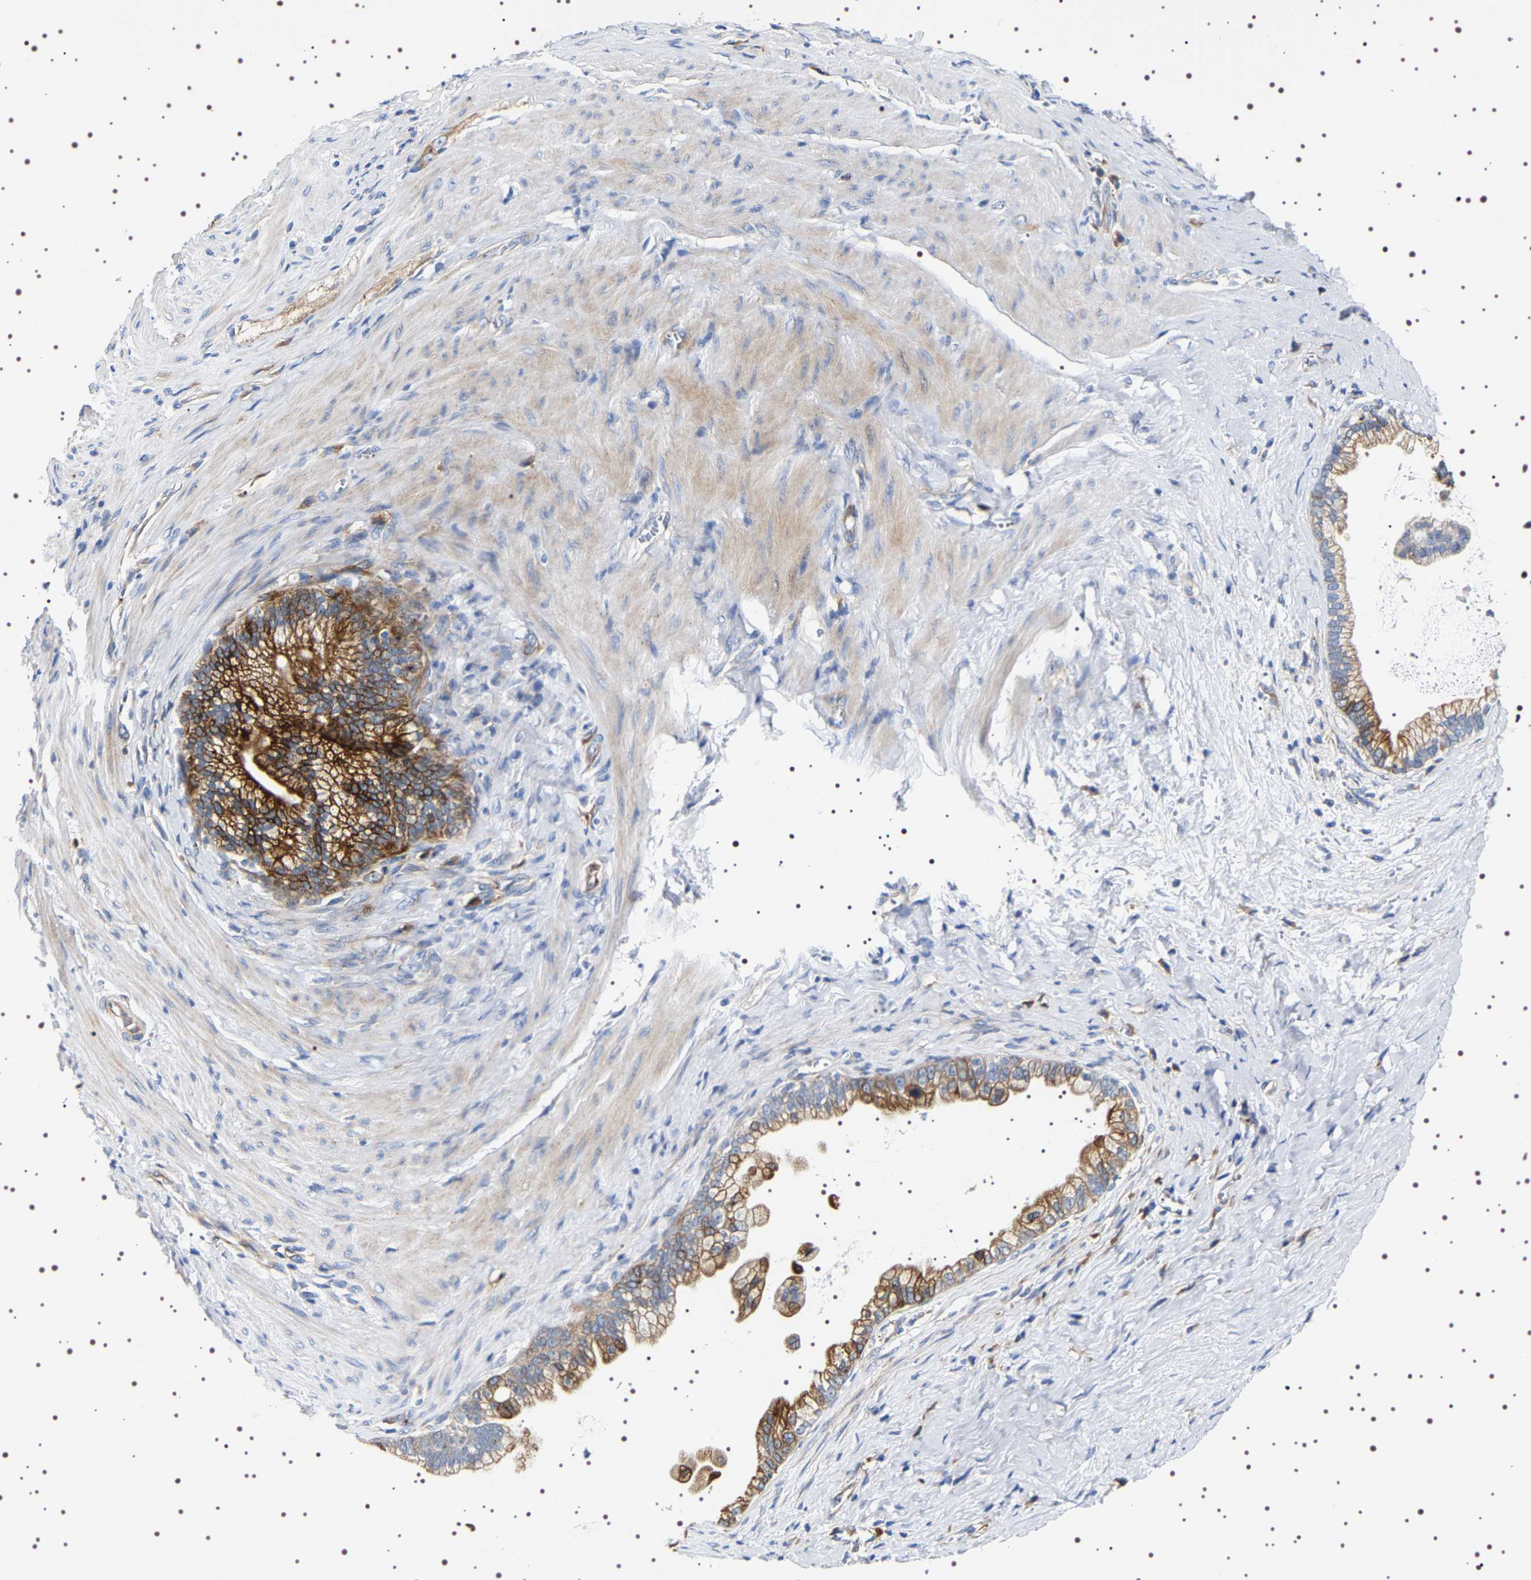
{"staining": {"intensity": "strong", "quantity": "25%-75%", "location": "cytoplasmic/membranous"}, "tissue": "pancreatic cancer", "cell_type": "Tumor cells", "image_type": "cancer", "snomed": [{"axis": "morphology", "description": "Adenocarcinoma, NOS"}, {"axis": "topography", "description": "Pancreas"}], "caption": "Human adenocarcinoma (pancreatic) stained for a protein (brown) displays strong cytoplasmic/membranous positive staining in approximately 25%-75% of tumor cells.", "gene": "SQLE", "patient": {"sex": "male", "age": 69}}